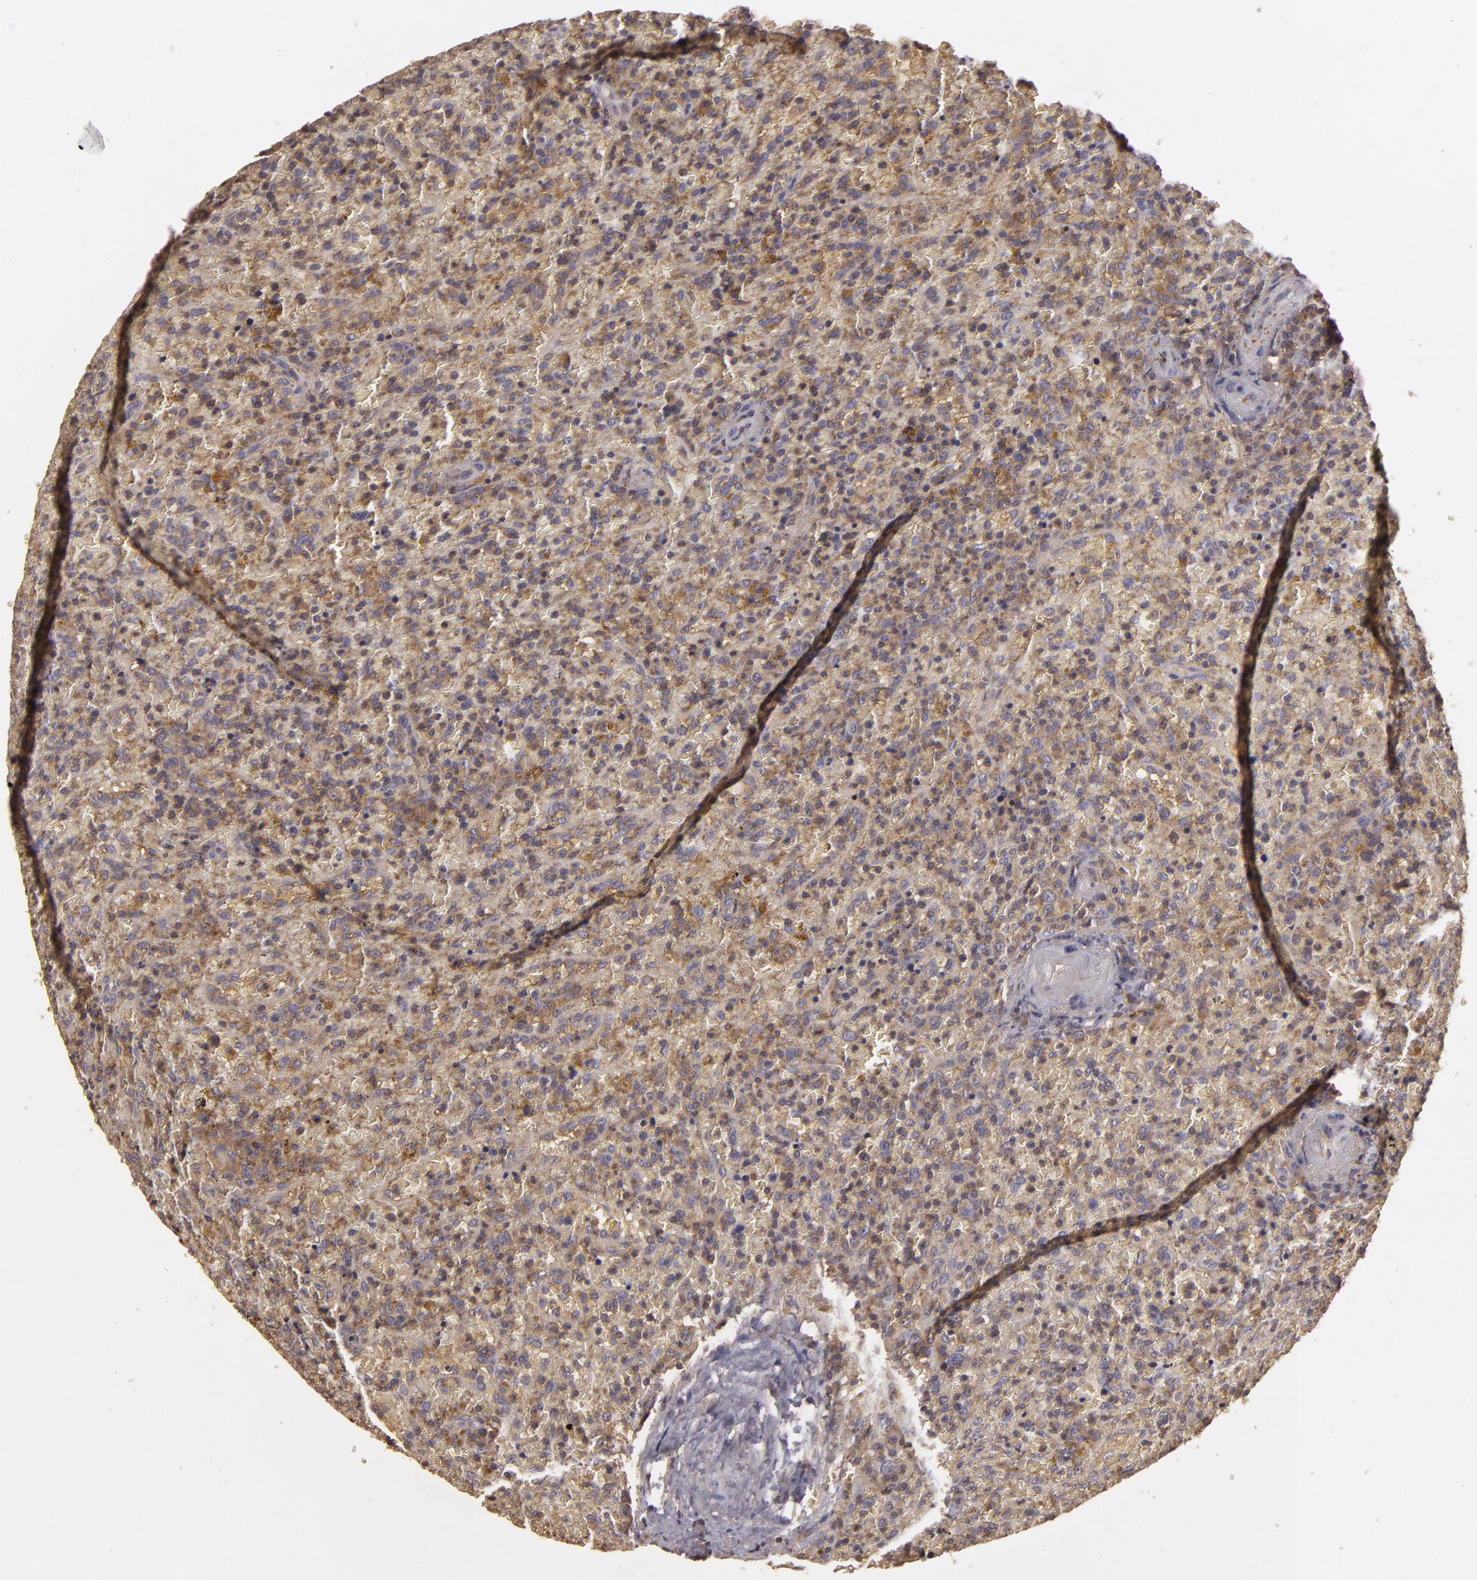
{"staining": {"intensity": "moderate", "quantity": ">75%", "location": "cytoplasmic/membranous"}, "tissue": "lymphoma", "cell_type": "Tumor cells", "image_type": "cancer", "snomed": [{"axis": "morphology", "description": "Malignant lymphoma, non-Hodgkin's type, High grade"}, {"axis": "topography", "description": "Spleen"}, {"axis": "topography", "description": "Lymph node"}], "caption": "A medium amount of moderate cytoplasmic/membranous staining is present in about >75% of tumor cells in lymphoma tissue. (DAB (3,3'-diaminobenzidine) = brown stain, brightfield microscopy at high magnification).", "gene": "HRAS", "patient": {"sex": "female", "age": 70}}